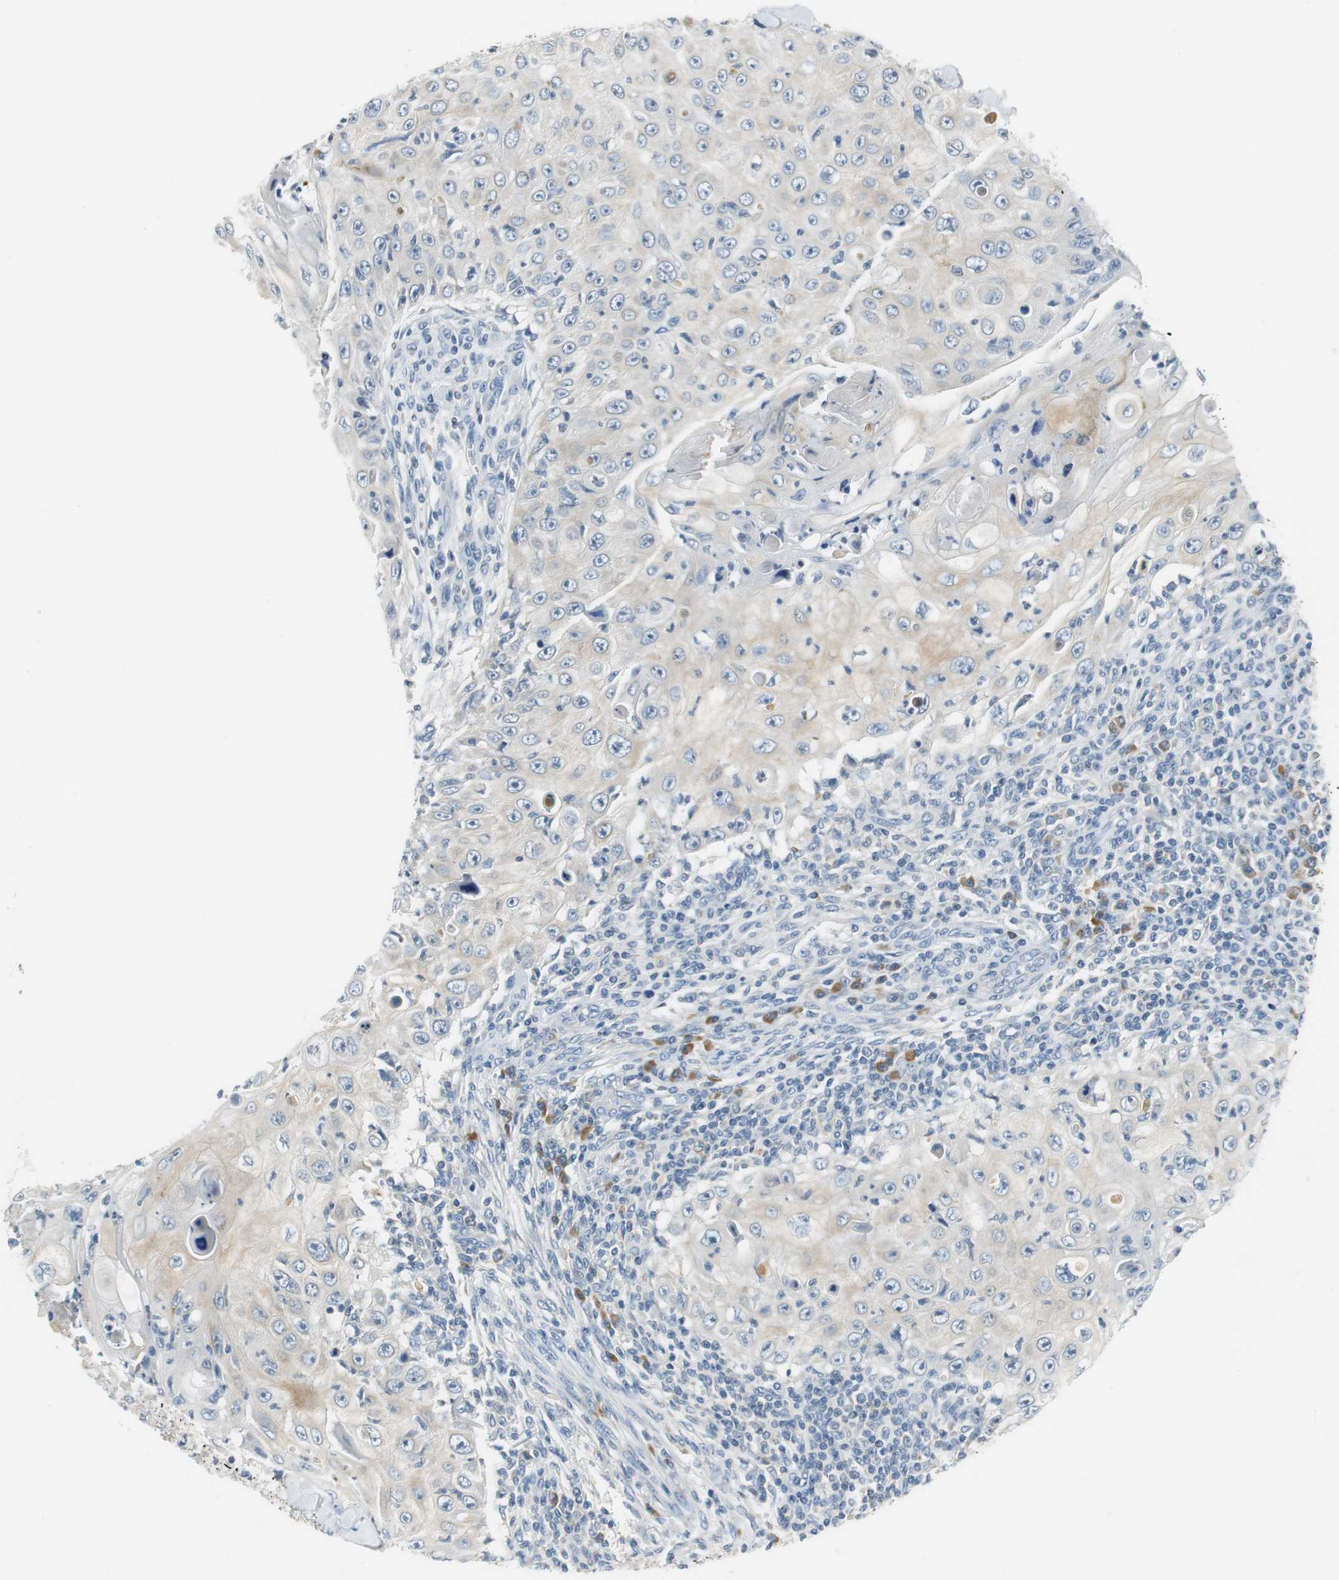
{"staining": {"intensity": "weak", "quantity": ">75%", "location": "cytoplasmic/membranous"}, "tissue": "skin cancer", "cell_type": "Tumor cells", "image_type": "cancer", "snomed": [{"axis": "morphology", "description": "Squamous cell carcinoma, NOS"}, {"axis": "topography", "description": "Skin"}], "caption": "Protein expression analysis of human skin squamous cell carcinoma reveals weak cytoplasmic/membranous staining in about >75% of tumor cells.", "gene": "GLCCI1", "patient": {"sex": "male", "age": 86}}